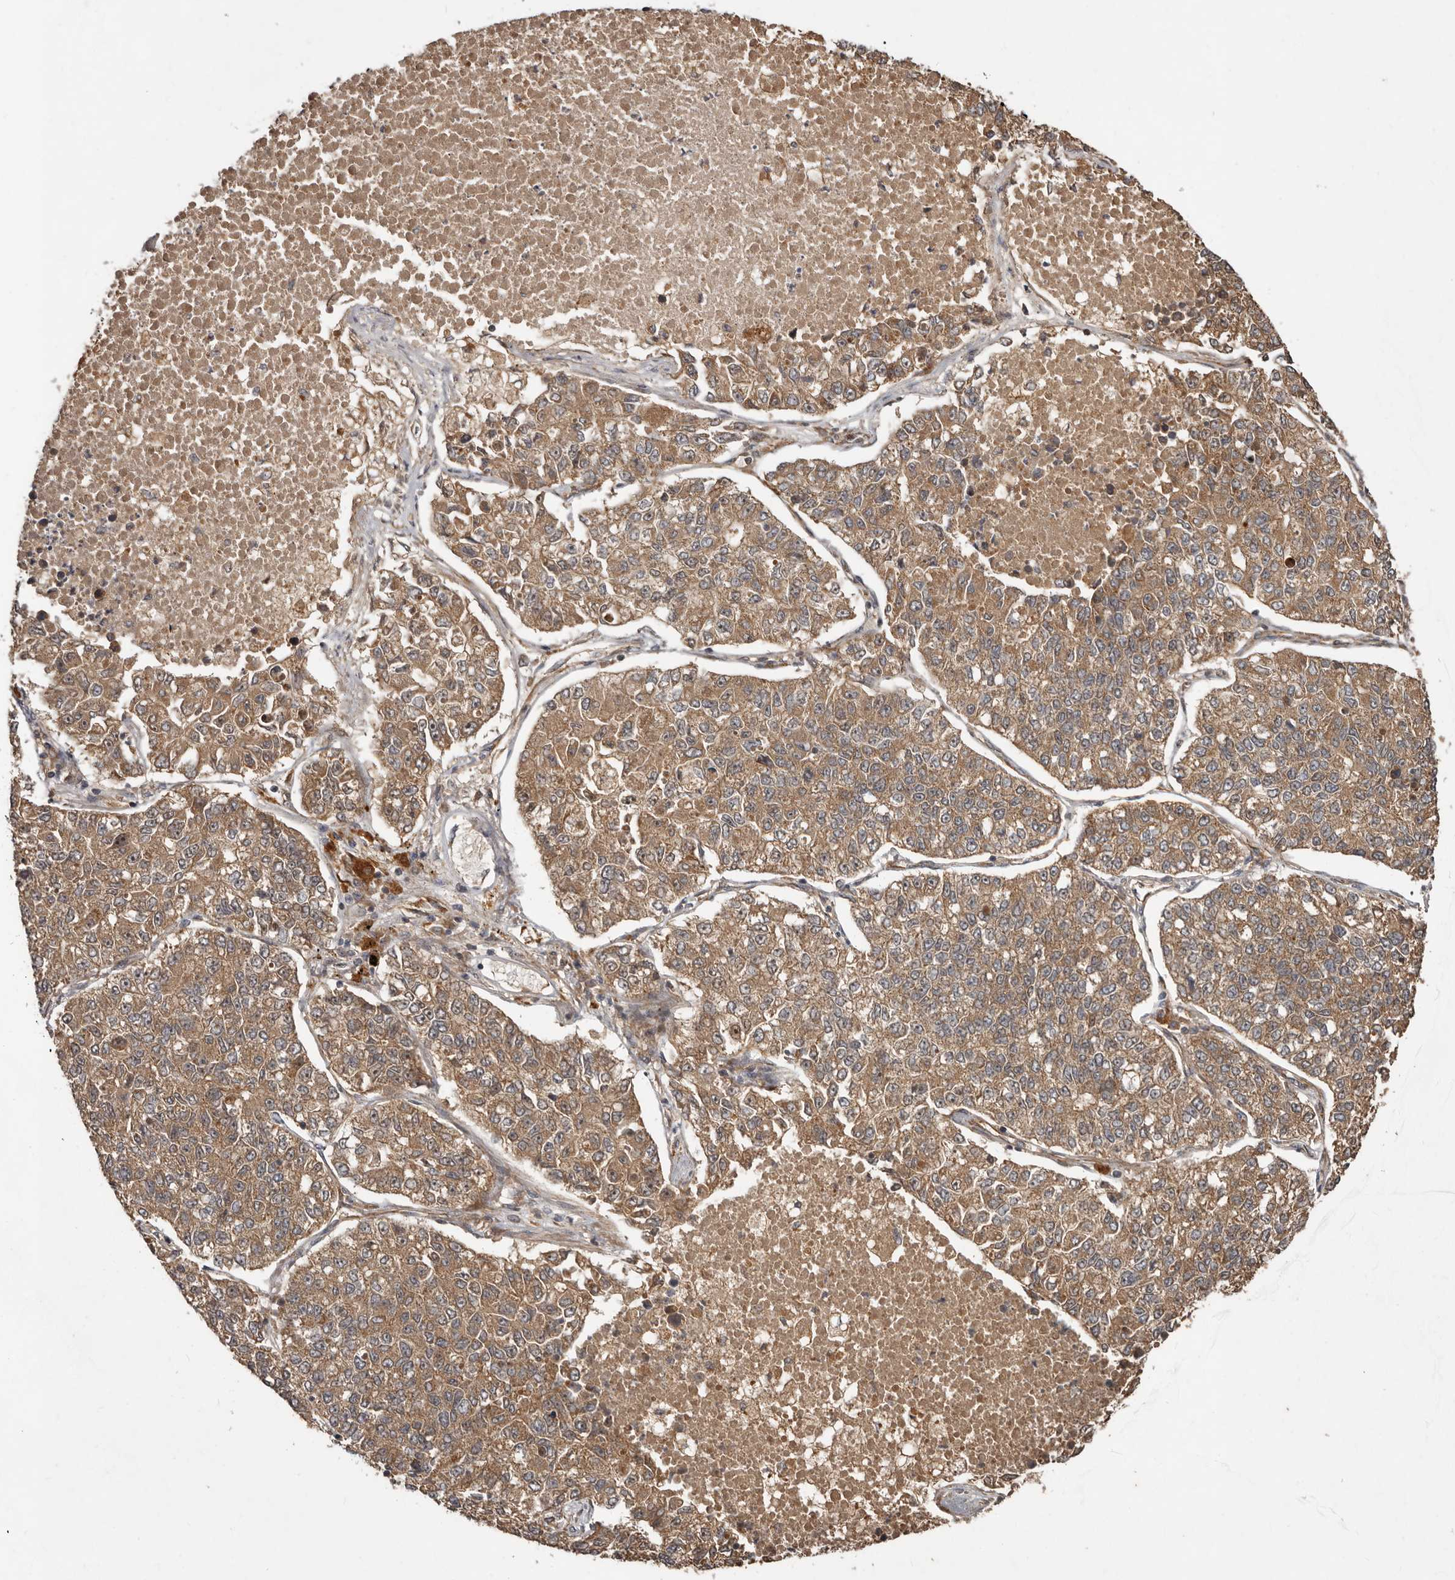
{"staining": {"intensity": "weak", "quantity": ">75%", "location": "cytoplasmic/membranous"}, "tissue": "lung cancer", "cell_type": "Tumor cells", "image_type": "cancer", "snomed": [{"axis": "morphology", "description": "Adenocarcinoma, NOS"}, {"axis": "topography", "description": "Lung"}], "caption": "The histopathology image demonstrates a brown stain indicating the presence of a protein in the cytoplasmic/membranous of tumor cells in lung cancer.", "gene": "STK36", "patient": {"sex": "male", "age": 49}}